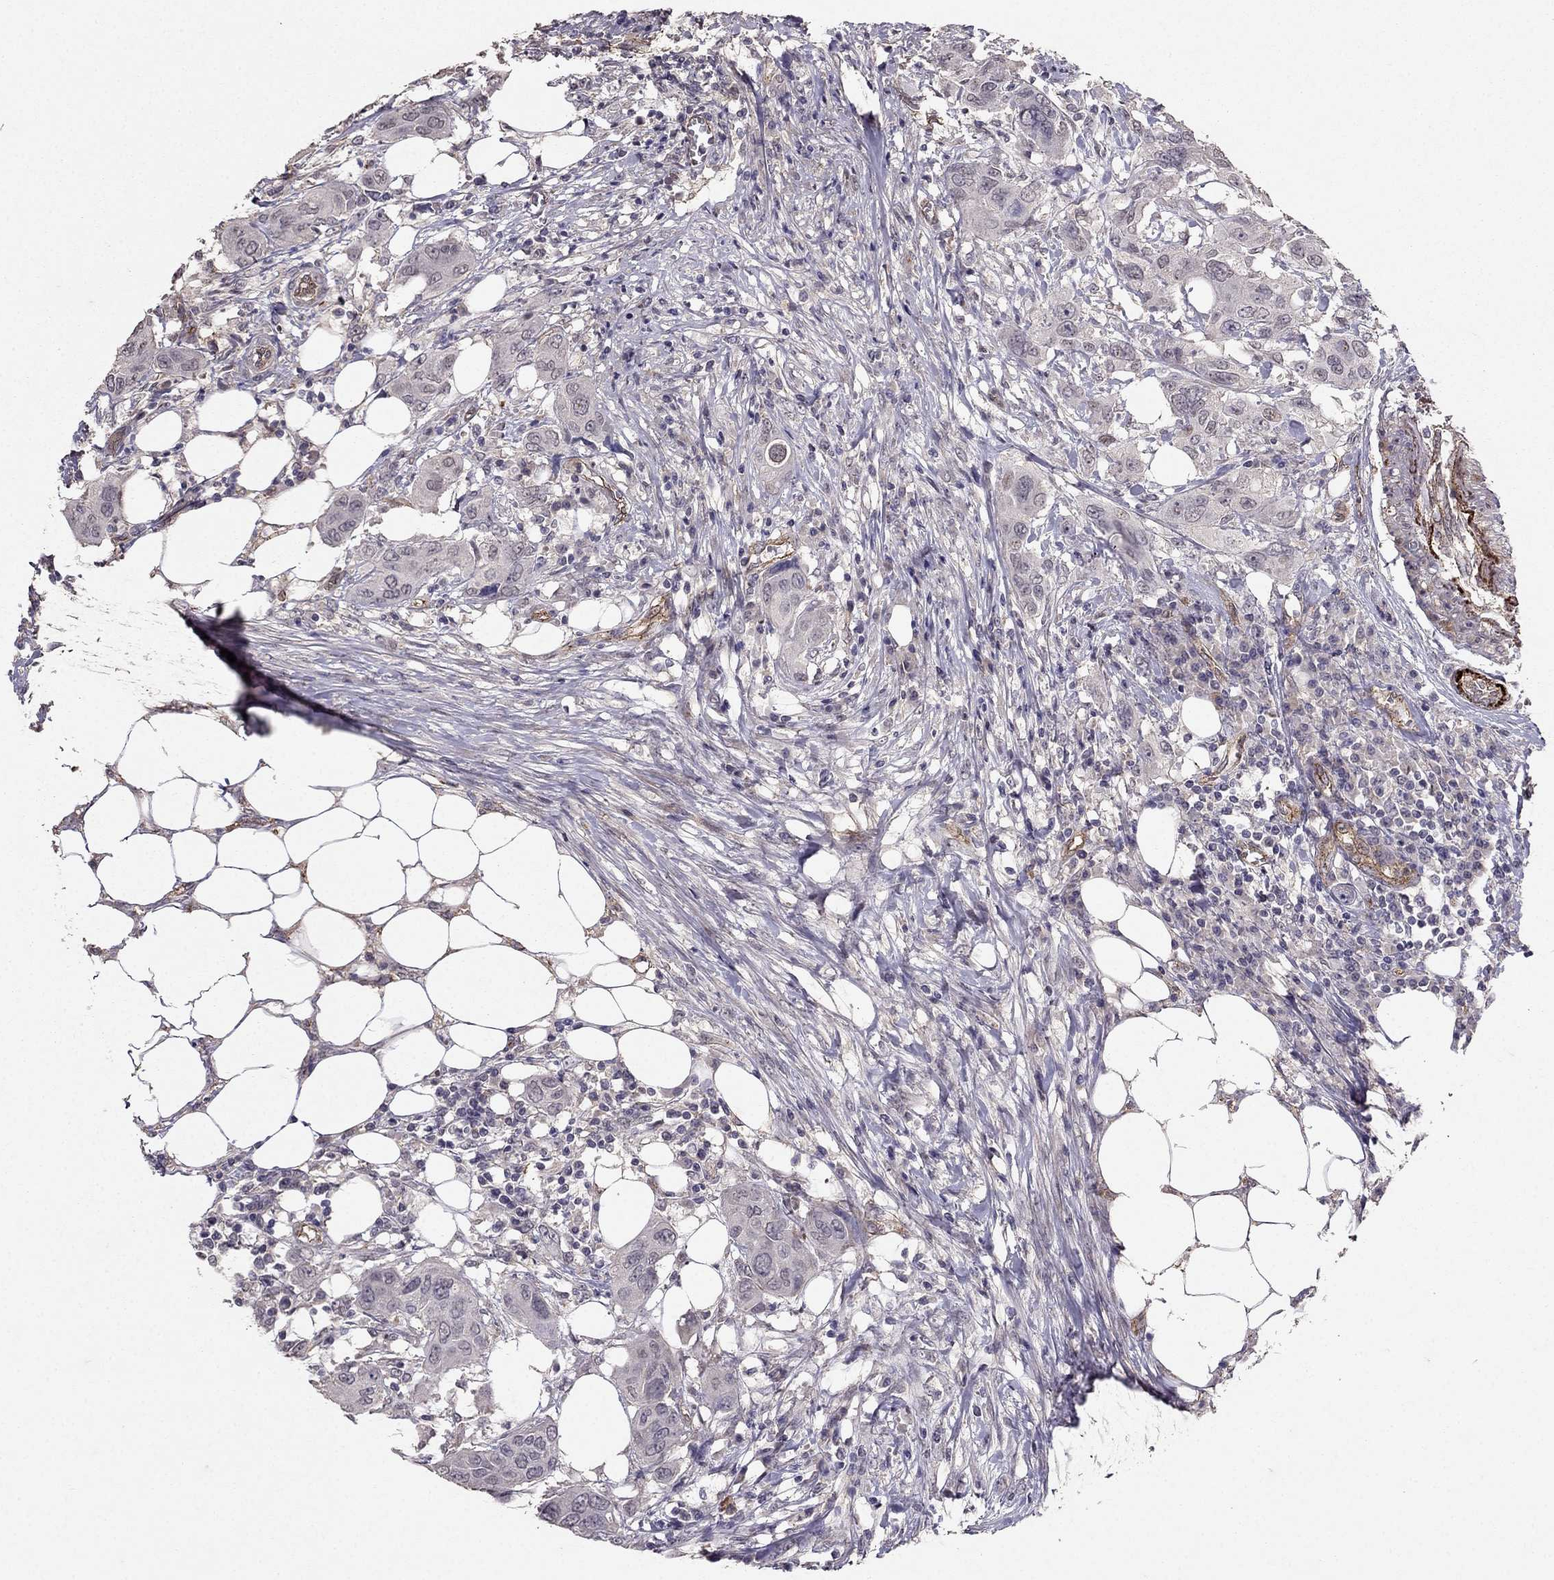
{"staining": {"intensity": "negative", "quantity": "none", "location": "none"}, "tissue": "urothelial cancer", "cell_type": "Tumor cells", "image_type": "cancer", "snomed": [{"axis": "morphology", "description": "Urothelial carcinoma, NOS"}, {"axis": "morphology", "description": "Urothelial carcinoma, High grade"}, {"axis": "topography", "description": "Urinary bladder"}], "caption": "Immunohistochemistry (IHC) of urothelial cancer reveals no expression in tumor cells.", "gene": "RASIP1", "patient": {"sex": "male", "age": 63}}